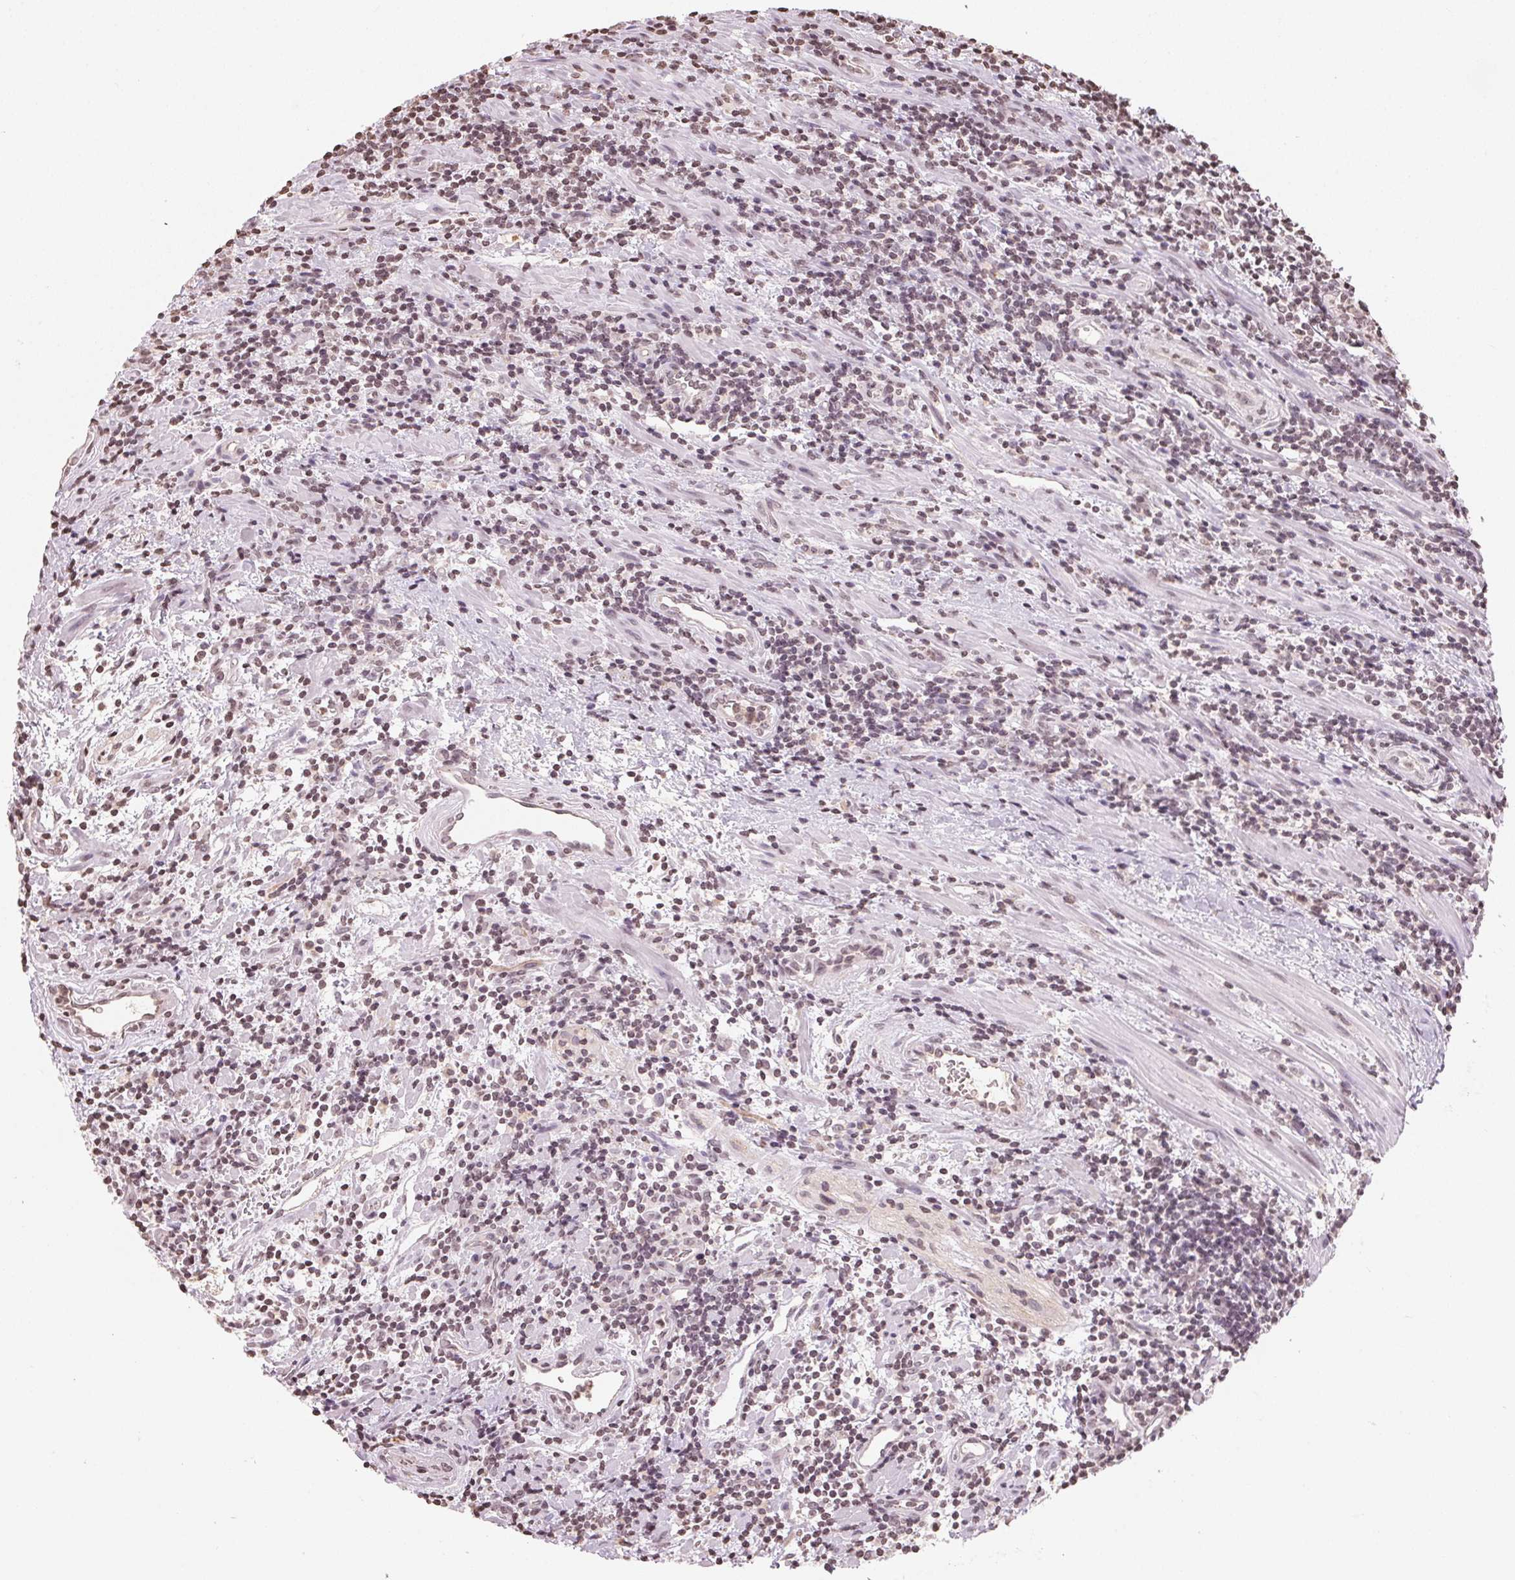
{"staining": {"intensity": "negative", "quantity": "none", "location": "none"}, "tissue": "lymphoma", "cell_type": "Tumor cells", "image_type": "cancer", "snomed": [{"axis": "morphology", "description": "Malignant lymphoma, non-Hodgkin's type, High grade"}, {"axis": "topography", "description": "Small intestine"}], "caption": "The photomicrograph reveals no staining of tumor cells in lymphoma.", "gene": "TBP", "patient": {"sex": "female", "age": 56}}